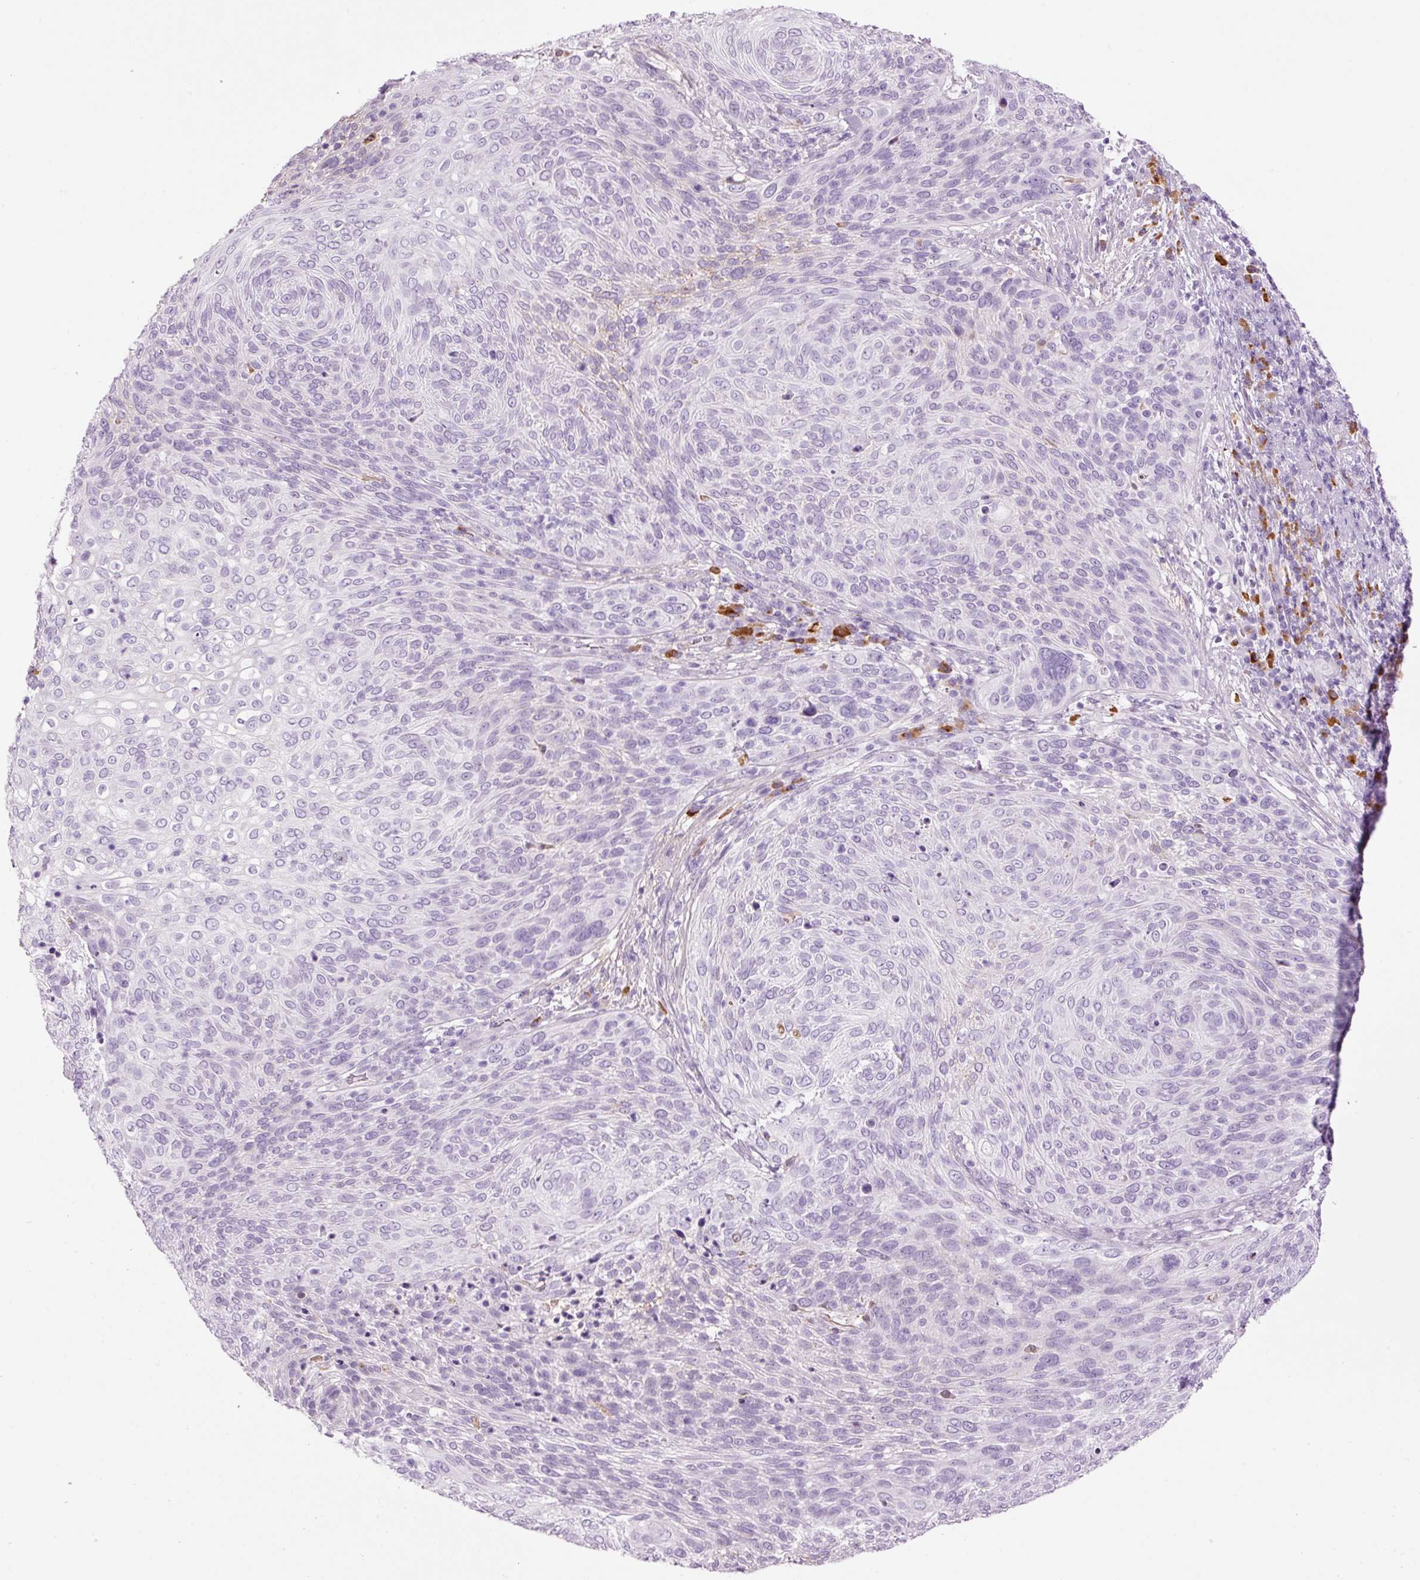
{"staining": {"intensity": "negative", "quantity": "none", "location": "none"}, "tissue": "cervical cancer", "cell_type": "Tumor cells", "image_type": "cancer", "snomed": [{"axis": "morphology", "description": "Squamous cell carcinoma, NOS"}, {"axis": "topography", "description": "Cervix"}], "caption": "Immunohistochemical staining of human cervical cancer displays no significant staining in tumor cells.", "gene": "KLF1", "patient": {"sex": "female", "age": 31}}